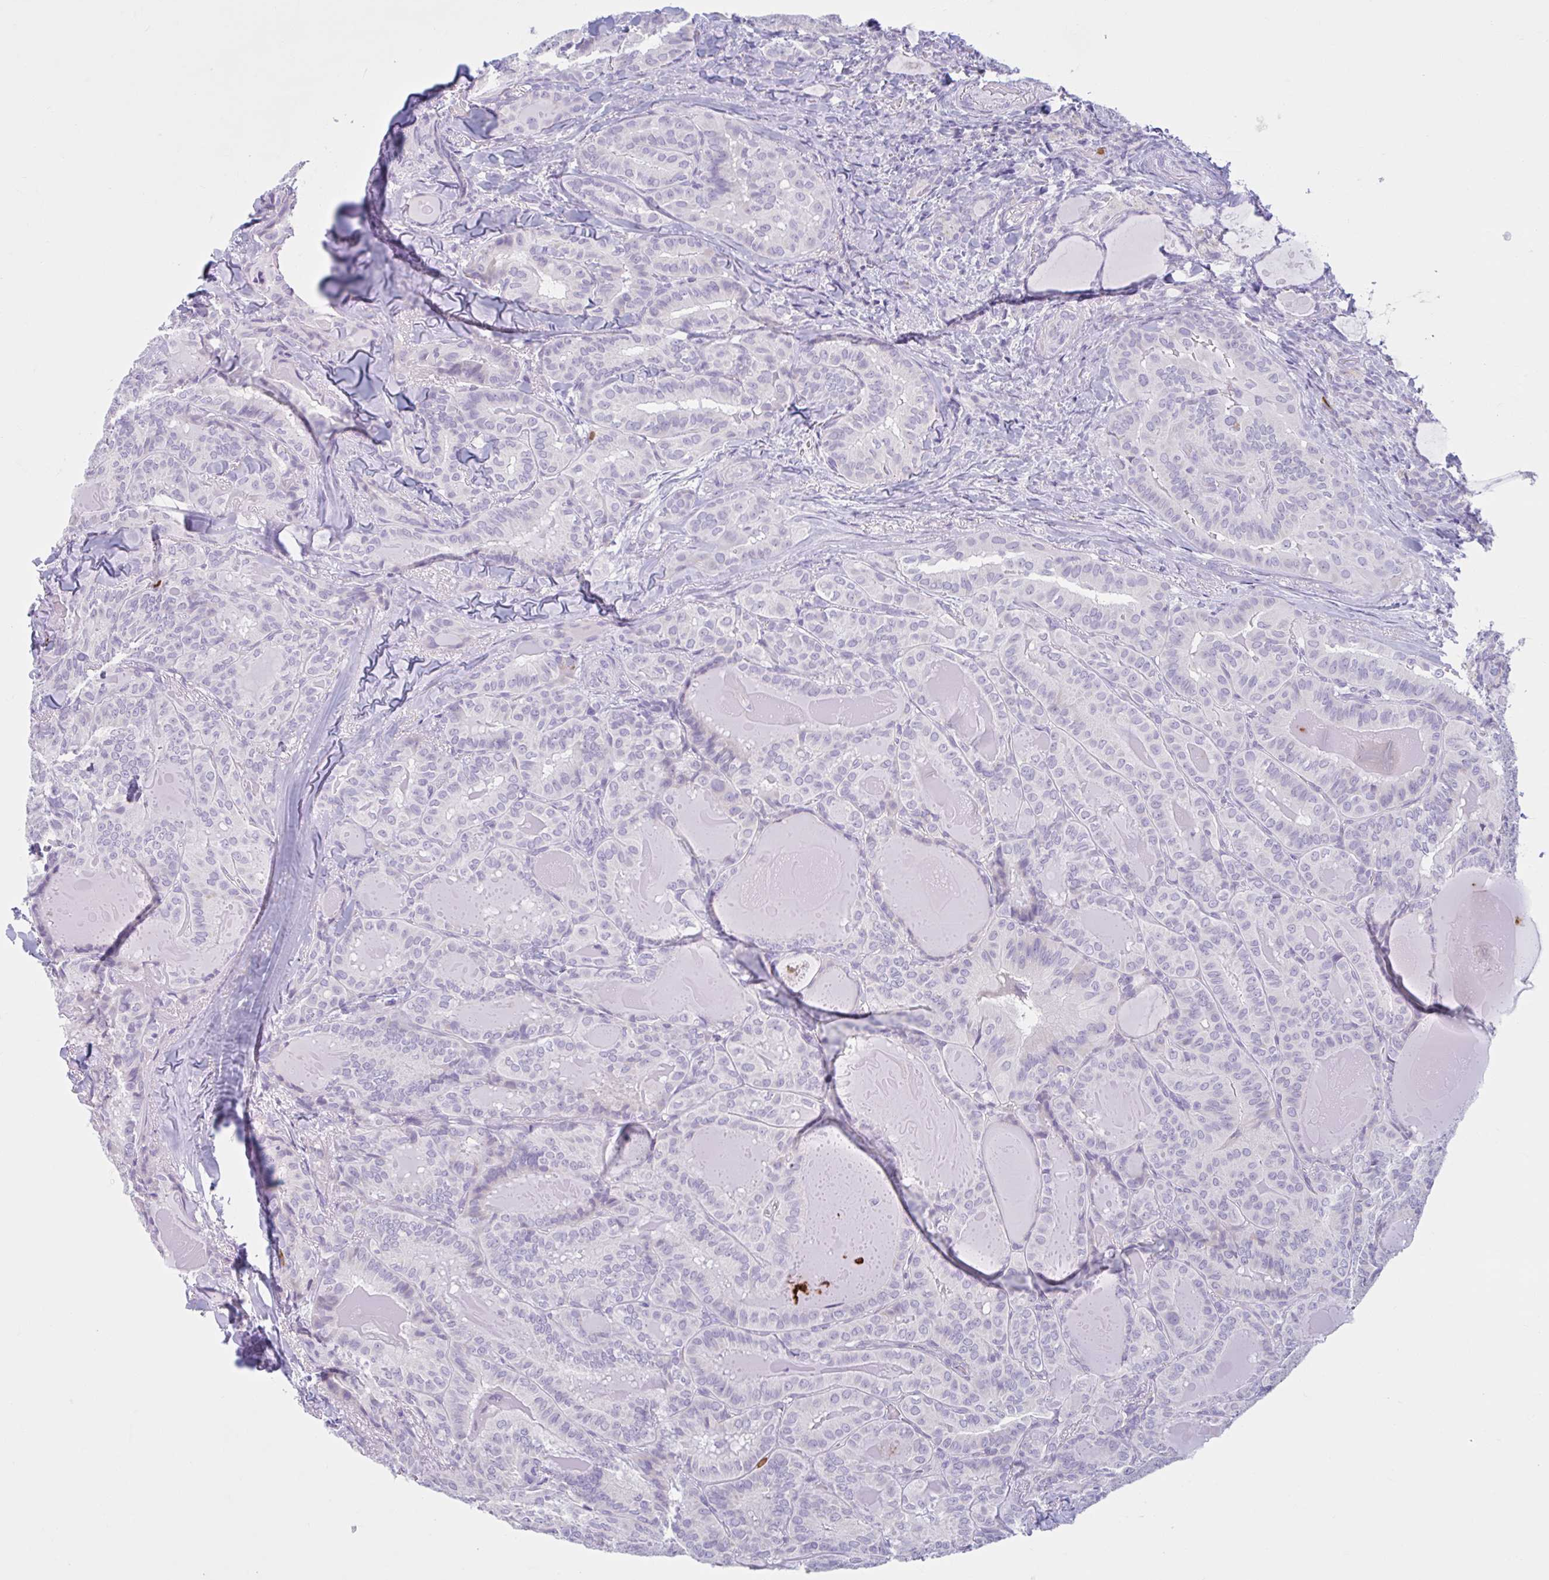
{"staining": {"intensity": "negative", "quantity": "none", "location": "none"}, "tissue": "thyroid cancer", "cell_type": "Tumor cells", "image_type": "cancer", "snomed": [{"axis": "morphology", "description": "Papillary adenocarcinoma, NOS"}, {"axis": "topography", "description": "Thyroid gland"}], "caption": "Thyroid cancer stained for a protein using immunohistochemistry (IHC) demonstrates no positivity tumor cells.", "gene": "CEP120", "patient": {"sex": "female", "age": 68}}